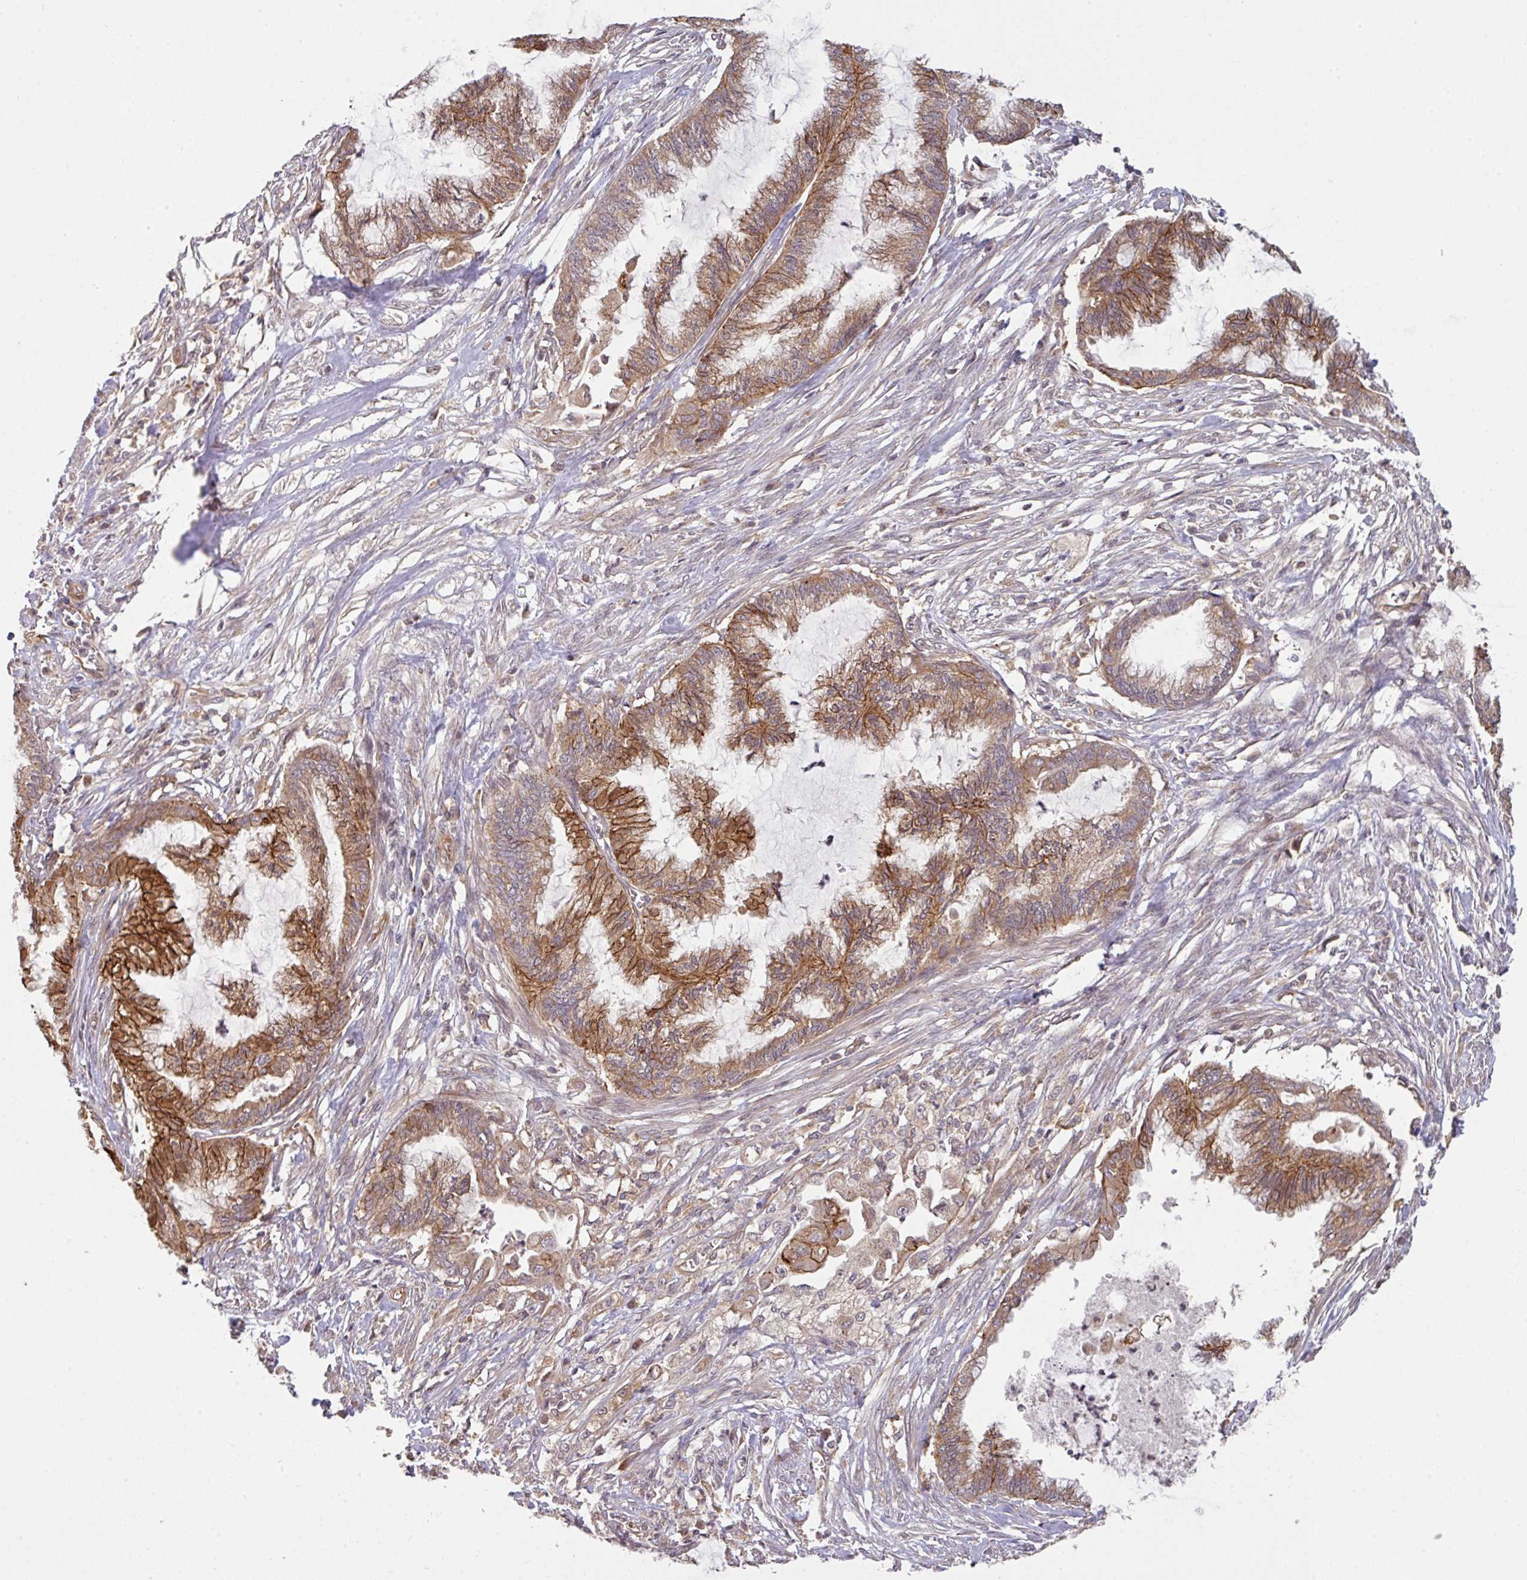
{"staining": {"intensity": "strong", "quantity": "25%-75%", "location": "cytoplasmic/membranous"}, "tissue": "endometrial cancer", "cell_type": "Tumor cells", "image_type": "cancer", "snomed": [{"axis": "morphology", "description": "Adenocarcinoma, NOS"}, {"axis": "topography", "description": "Endometrium"}], "caption": "This image displays endometrial cancer stained with IHC to label a protein in brown. The cytoplasmic/membranous of tumor cells show strong positivity for the protein. Nuclei are counter-stained blue.", "gene": "CYFIP2", "patient": {"sex": "female", "age": 86}}